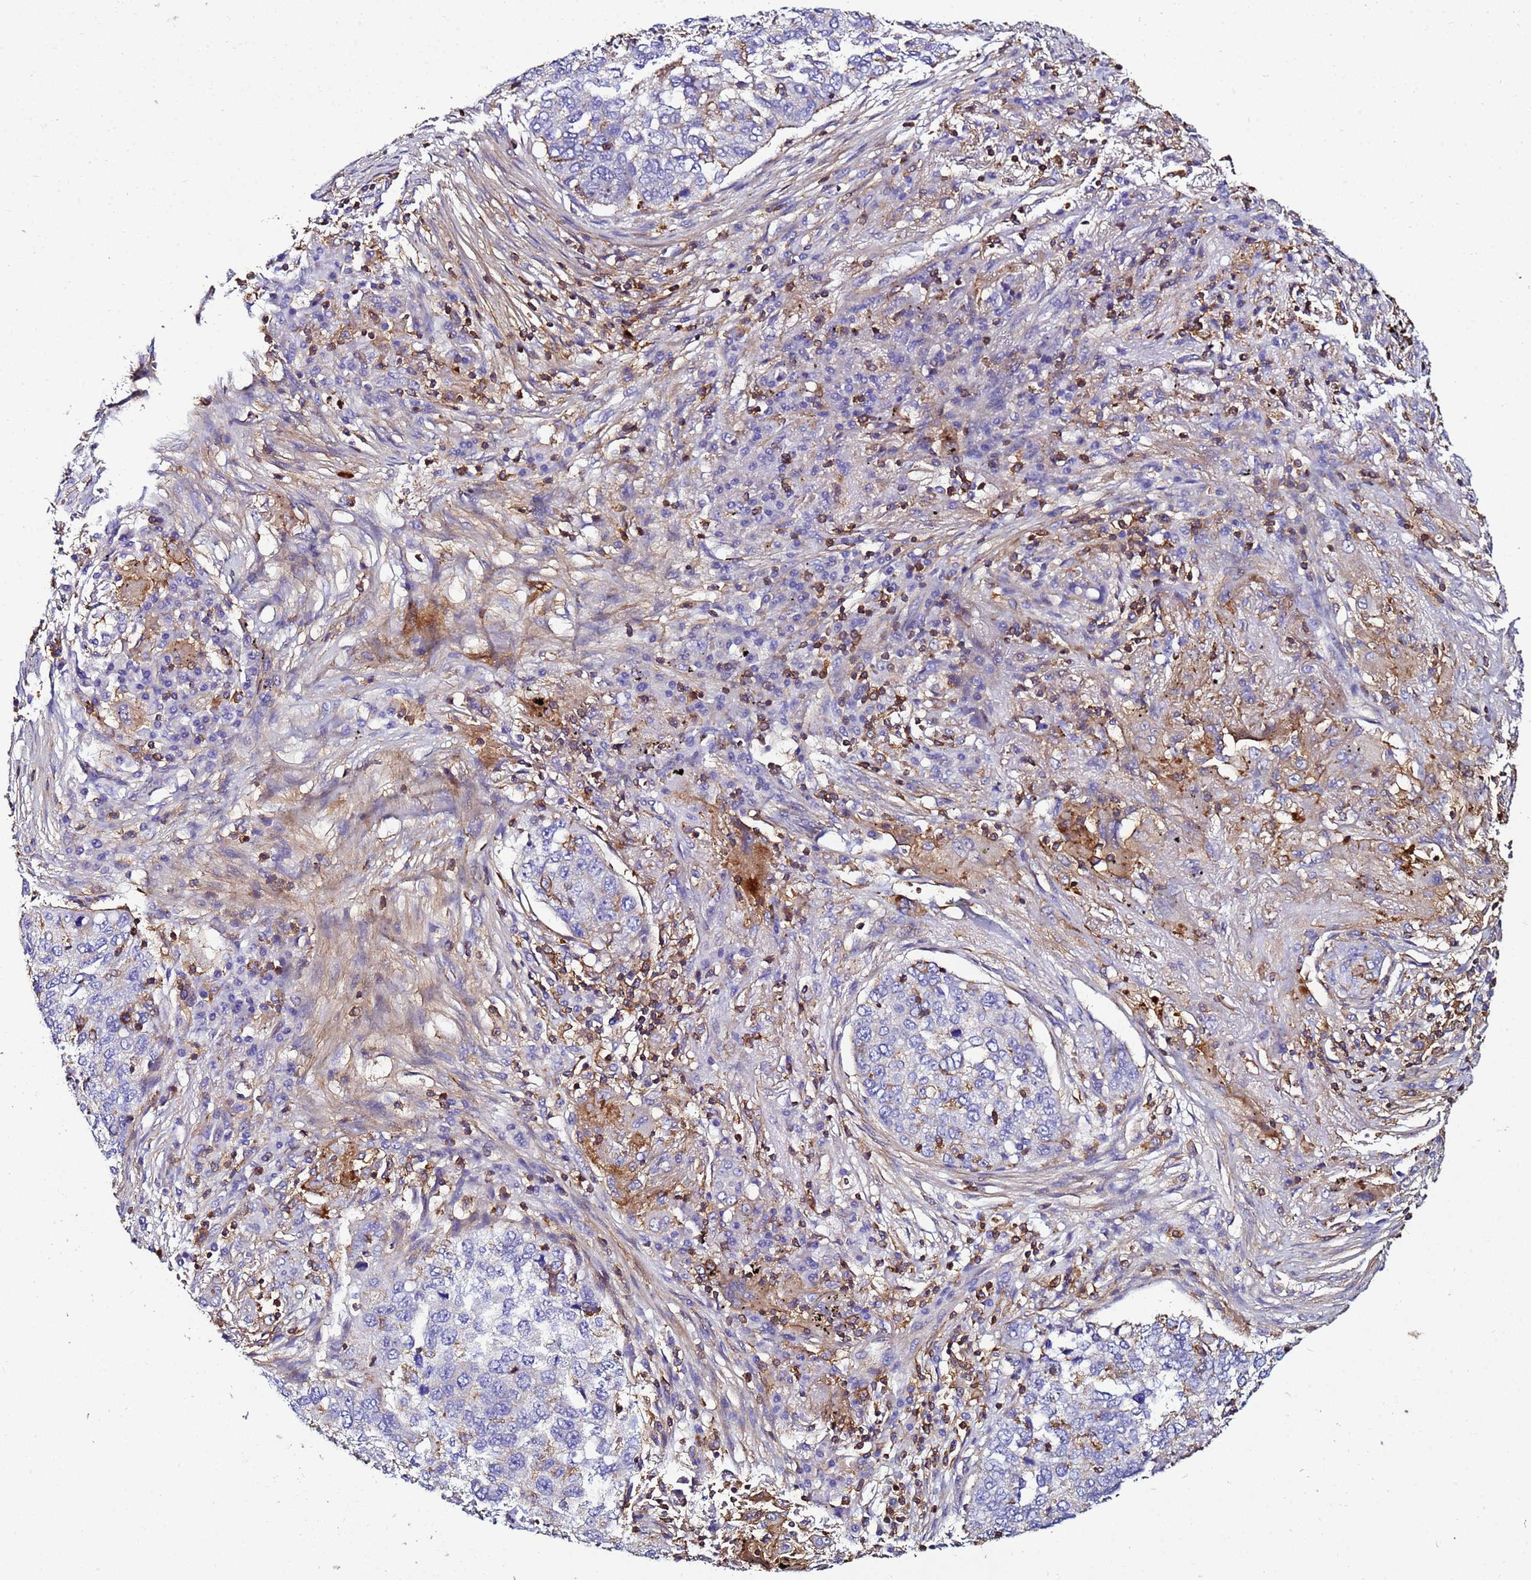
{"staining": {"intensity": "negative", "quantity": "none", "location": "none"}, "tissue": "lung cancer", "cell_type": "Tumor cells", "image_type": "cancer", "snomed": [{"axis": "morphology", "description": "Squamous cell carcinoma, NOS"}, {"axis": "topography", "description": "Lung"}], "caption": "High magnification brightfield microscopy of lung cancer stained with DAB (3,3'-diaminobenzidine) (brown) and counterstained with hematoxylin (blue): tumor cells show no significant expression.", "gene": "ACTB", "patient": {"sex": "female", "age": 63}}